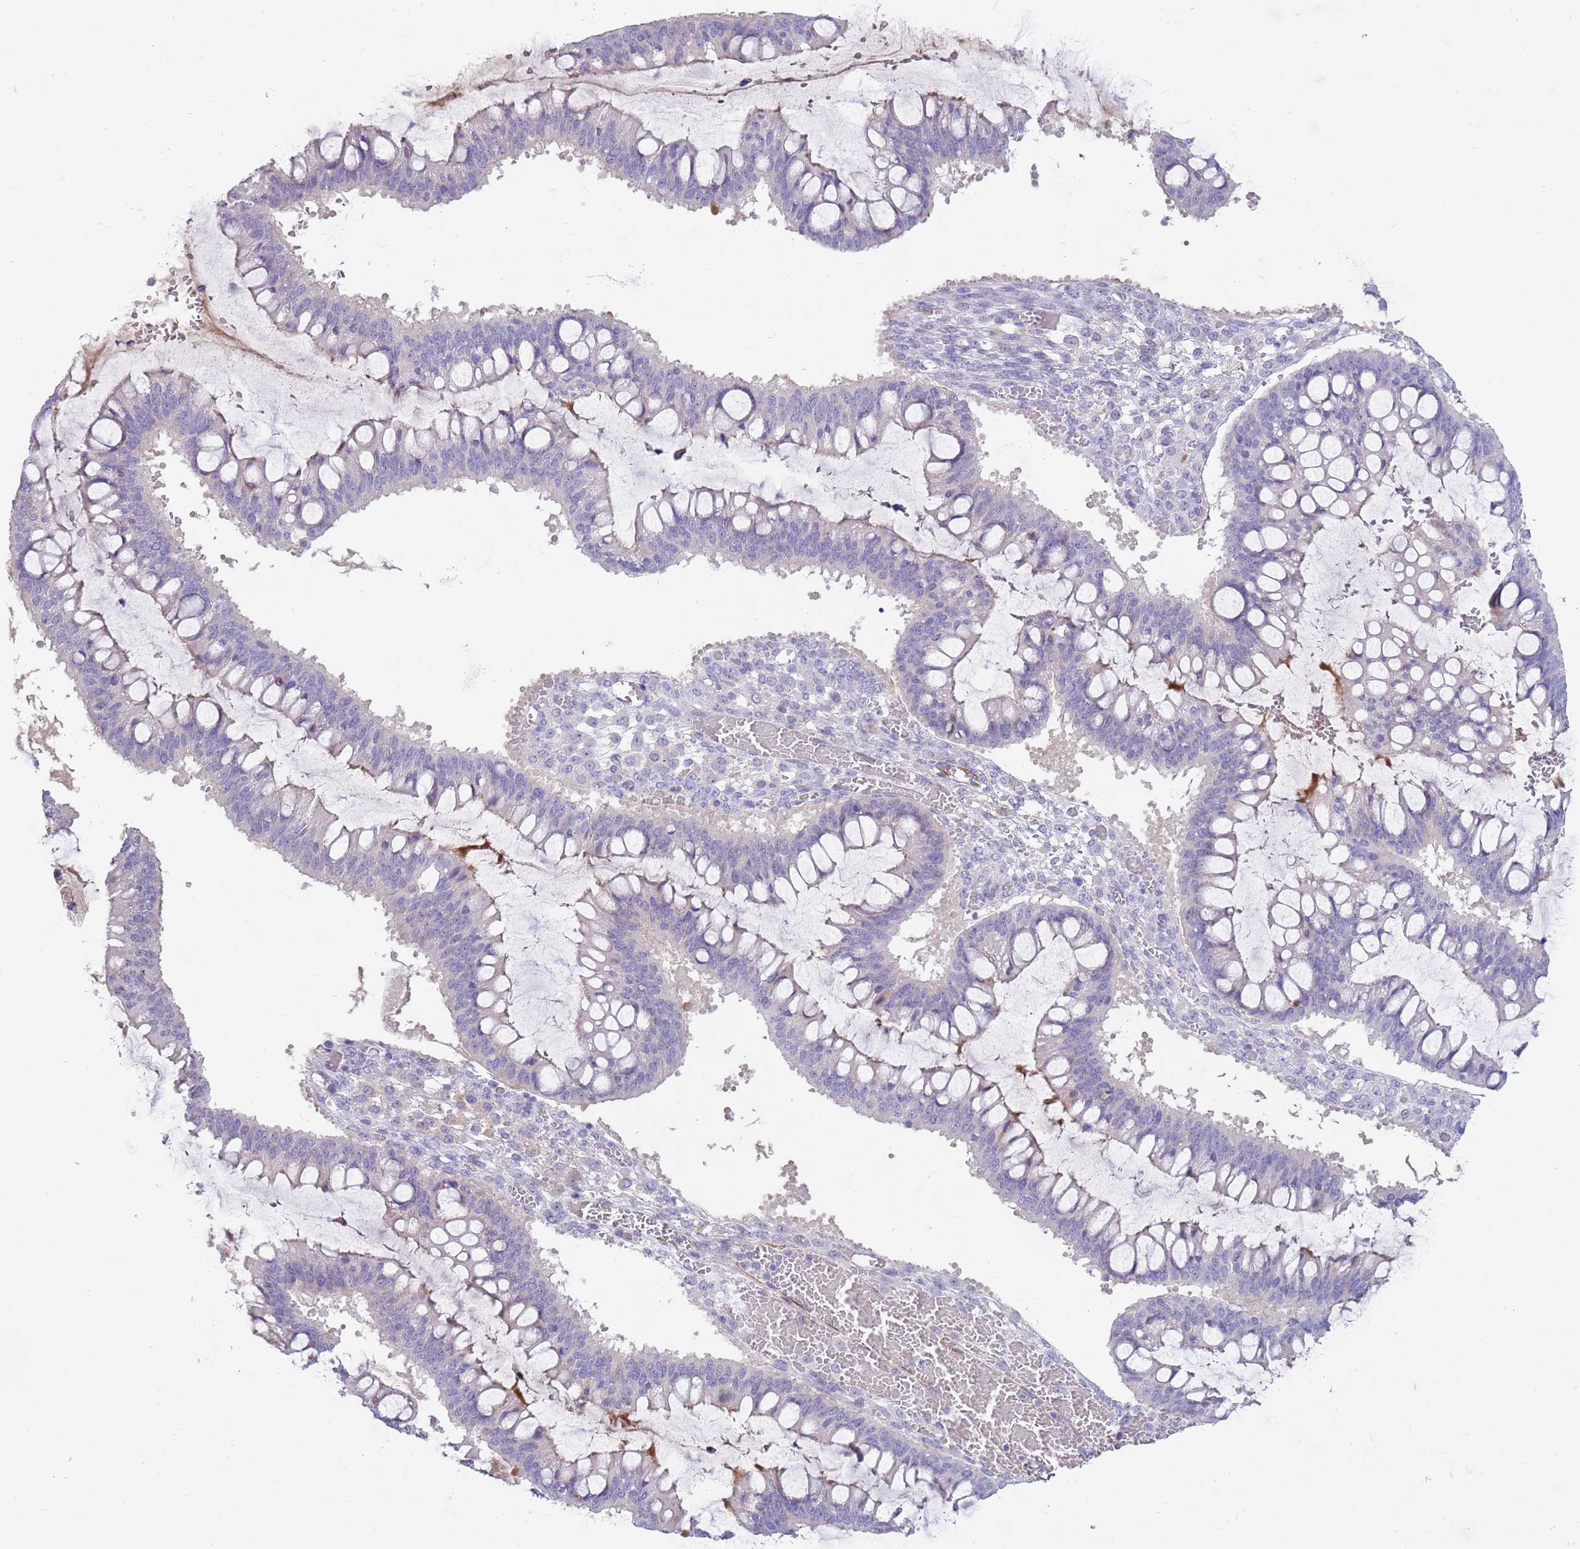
{"staining": {"intensity": "negative", "quantity": "none", "location": "none"}, "tissue": "ovarian cancer", "cell_type": "Tumor cells", "image_type": "cancer", "snomed": [{"axis": "morphology", "description": "Cystadenocarcinoma, mucinous, NOS"}, {"axis": "topography", "description": "Ovary"}], "caption": "IHC of ovarian mucinous cystadenocarcinoma displays no staining in tumor cells. Brightfield microscopy of immunohistochemistry (IHC) stained with DAB (brown) and hematoxylin (blue), captured at high magnification.", "gene": "LEPROTL1", "patient": {"sex": "female", "age": 73}}